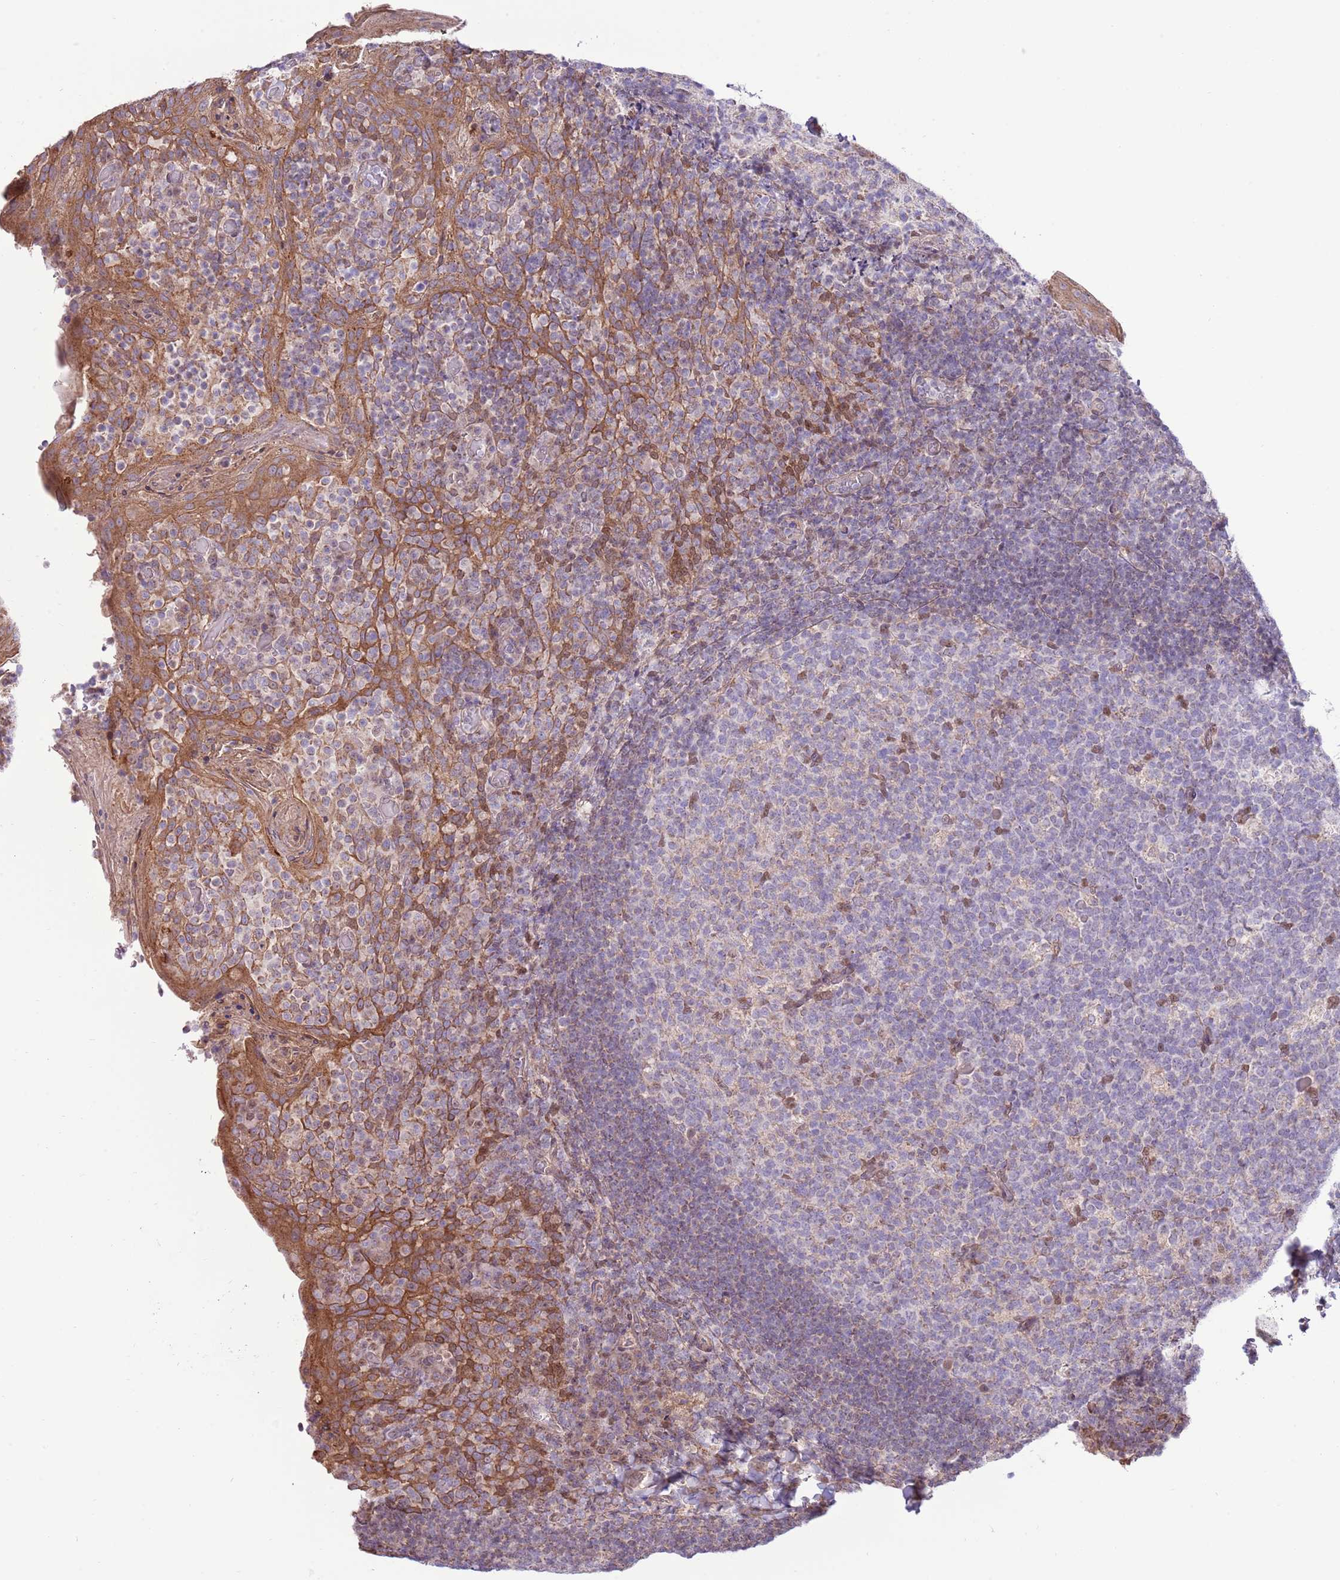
{"staining": {"intensity": "weak", "quantity": "<25%", "location": "cytoplasmic/membranous,nuclear"}, "tissue": "tonsil", "cell_type": "Germinal center cells", "image_type": "normal", "snomed": [{"axis": "morphology", "description": "Normal tissue, NOS"}, {"axis": "topography", "description": "Tonsil"}], "caption": "Immunohistochemistry of normal tonsil exhibits no positivity in germinal center cells.", "gene": "ARL2BP", "patient": {"sex": "female", "age": 10}}